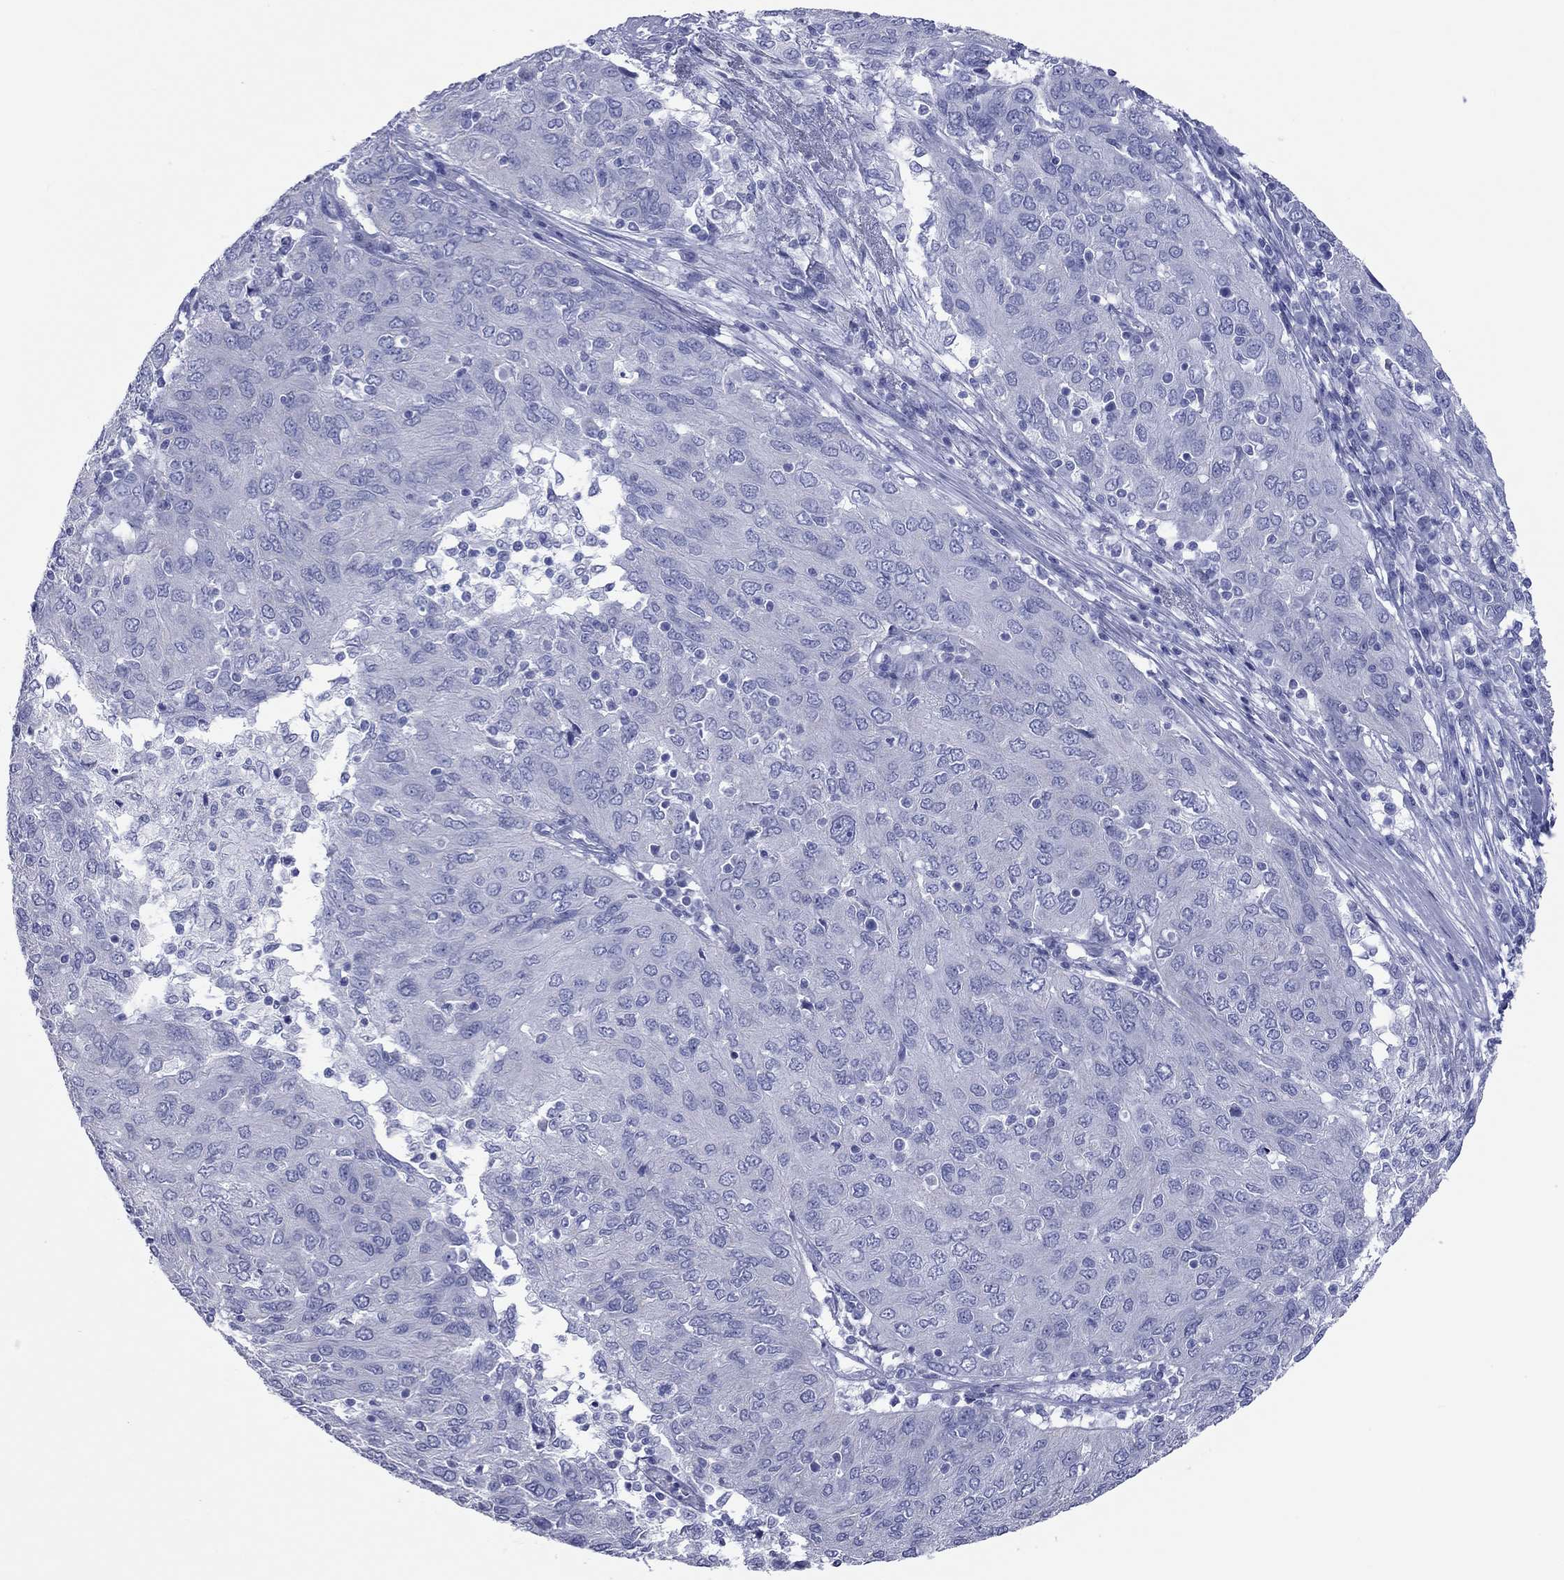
{"staining": {"intensity": "negative", "quantity": "none", "location": "none"}, "tissue": "ovarian cancer", "cell_type": "Tumor cells", "image_type": "cancer", "snomed": [{"axis": "morphology", "description": "Carcinoma, endometroid"}, {"axis": "topography", "description": "Ovary"}], "caption": "DAB immunohistochemical staining of ovarian cancer shows no significant expression in tumor cells. (Immunohistochemistry, brightfield microscopy, high magnification).", "gene": "VSIG10", "patient": {"sex": "female", "age": 50}}